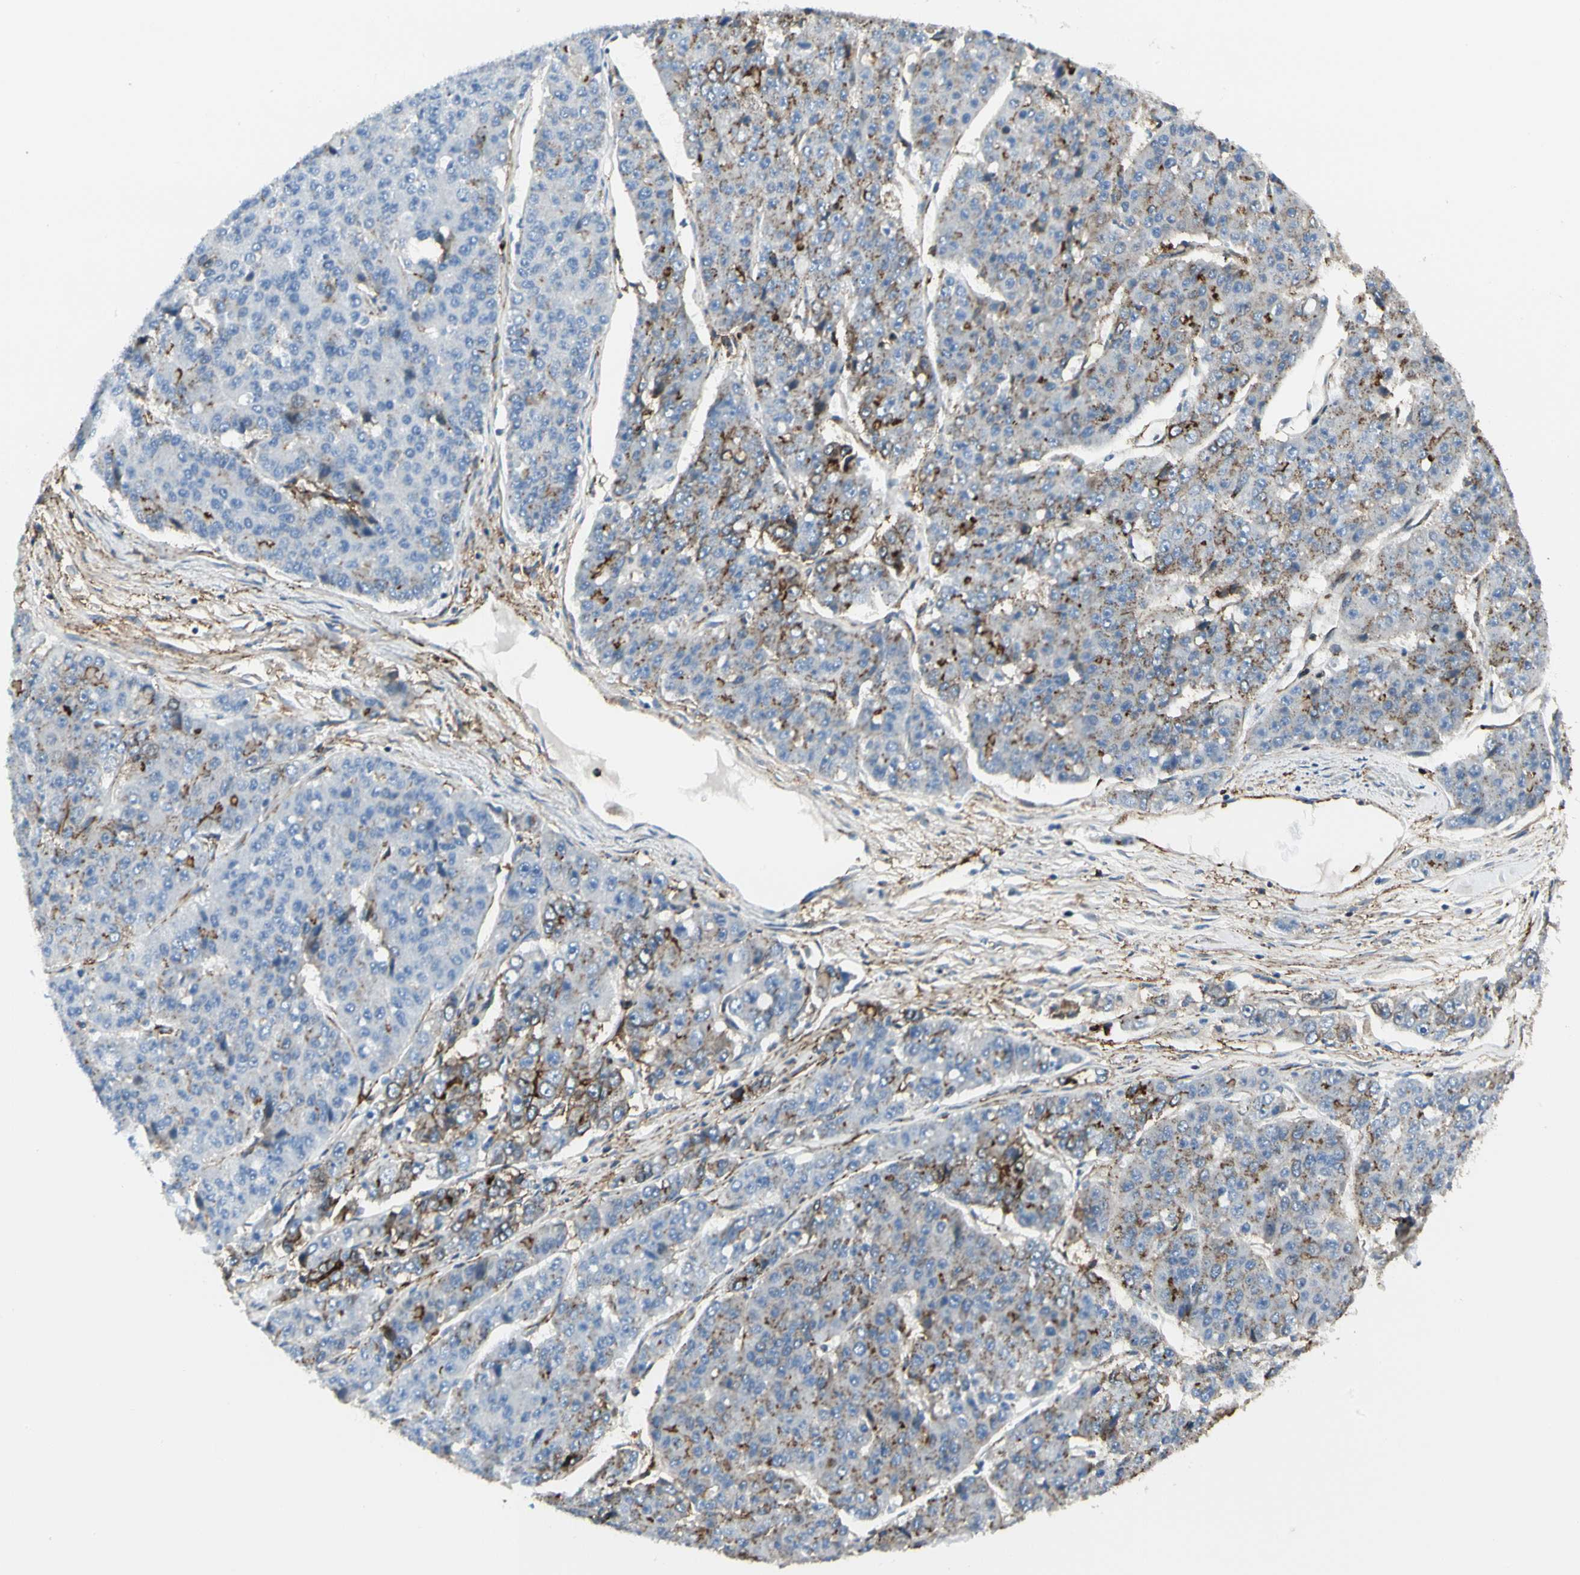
{"staining": {"intensity": "negative", "quantity": "none", "location": "none"}, "tissue": "pancreatic cancer", "cell_type": "Tumor cells", "image_type": "cancer", "snomed": [{"axis": "morphology", "description": "Adenocarcinoma, NOS"}, {"axis": "topography", "description": "Pancreas"}], "caption": "Micrograph shows no significant protein staining in tumor cells of pancreatic adenocarcinoma.", "gene": "CLEC2B", "patient": {"sex": "male", "age": 50}}